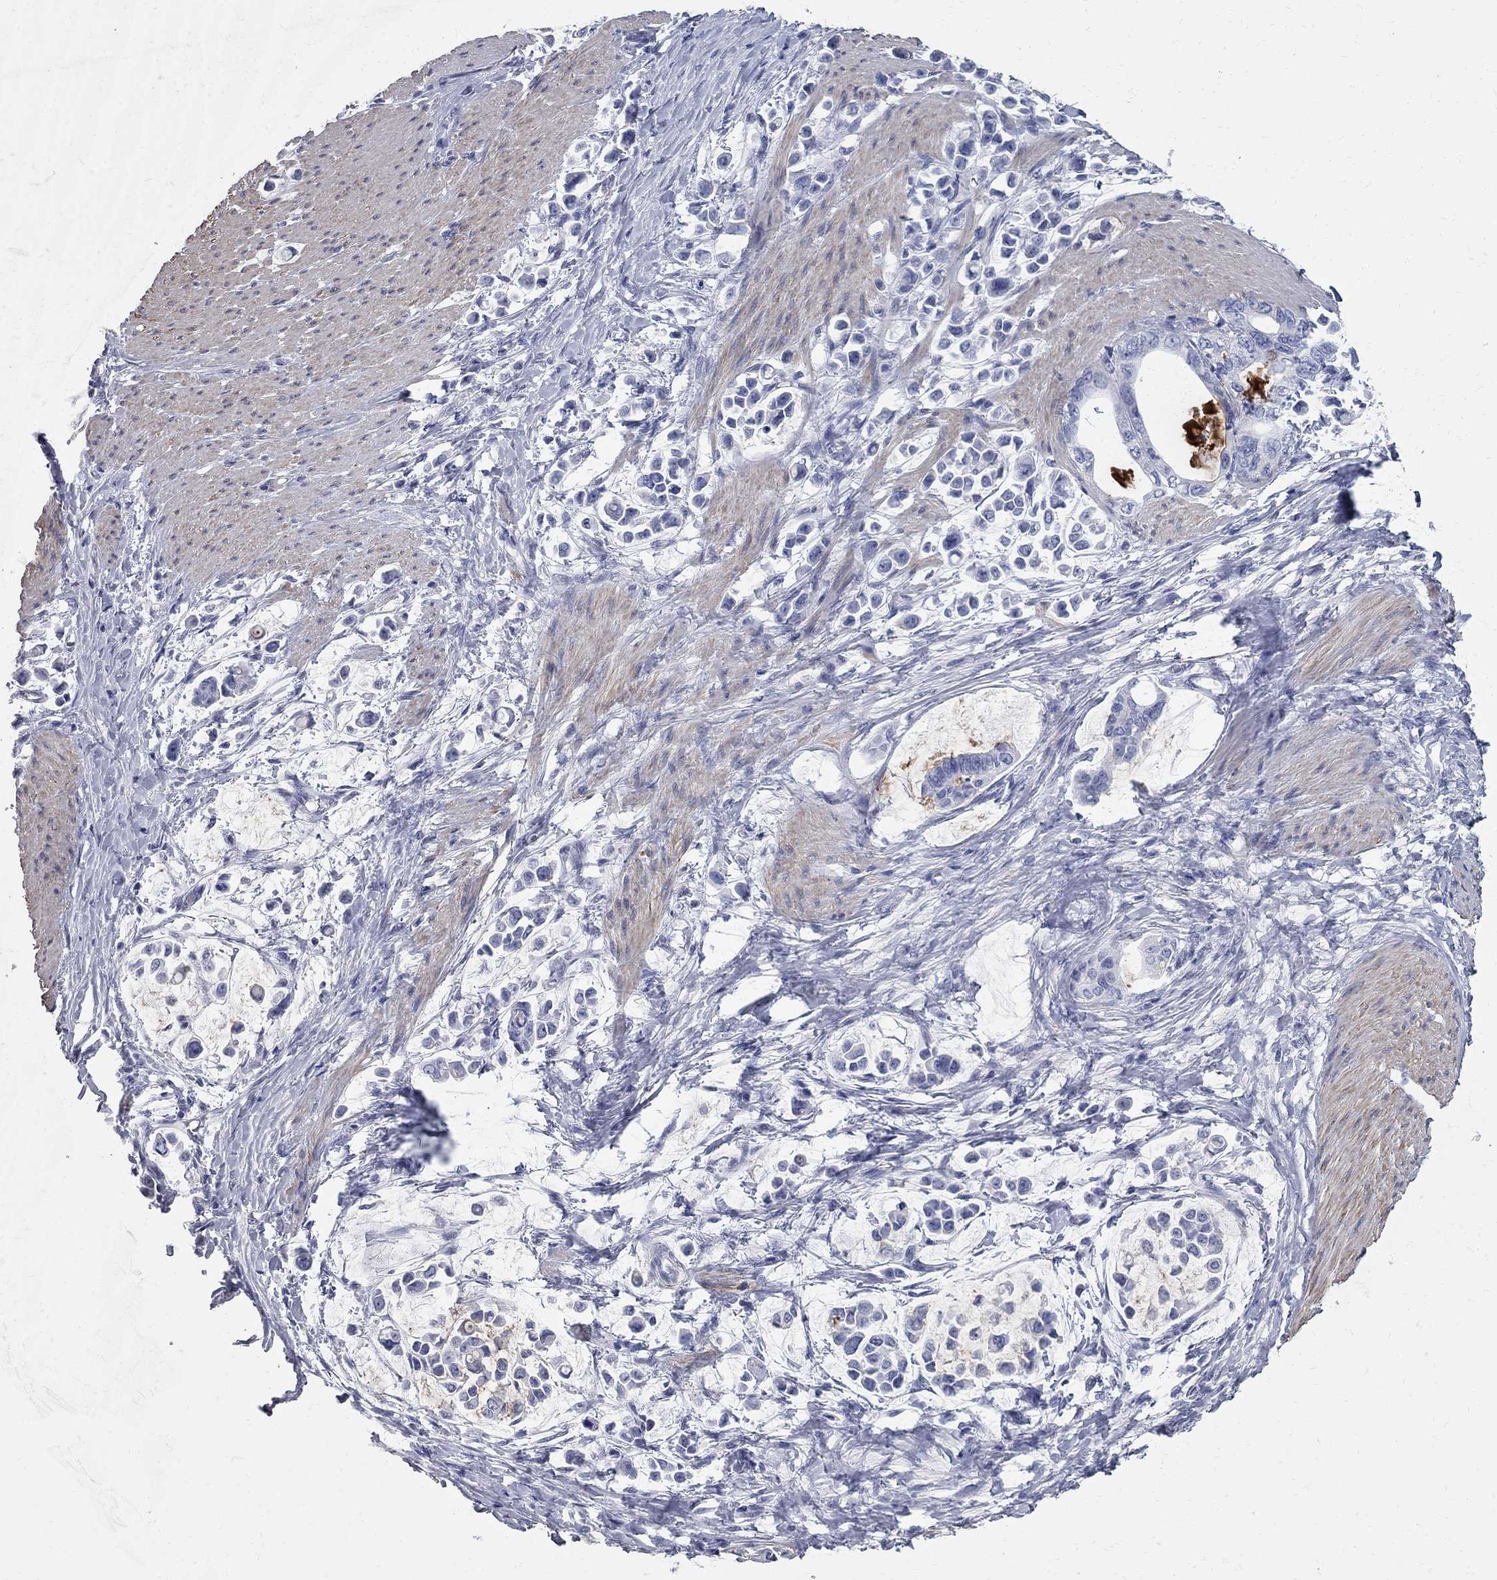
{"staining": {"intensity": "negative", "quantity": "none", "location": "none"}, "tissue": "stomach cancer", "cell_type": "Tumor cells", "image_type": "cancer", "snomed": [{"axis": "morphology", "description": "Adenocarcinoma, NOS"}, {"axis": "topography", "description": "Stomach"}], "caption": "High magnification brightfield microscopy of adenocarcinoma (stomach) stained with DAB (brown) and counterstained with hematoxylin (blue): tumor cells show no significant positivity. Brightfield microscopy of IHC stained with DAB (3,3'-diaminobenzidine) (brown) and hematoxylin (blue), captured at high magnification.", "gene": "BPIFB1", "patient": {"sex": "male", "age": 82}}